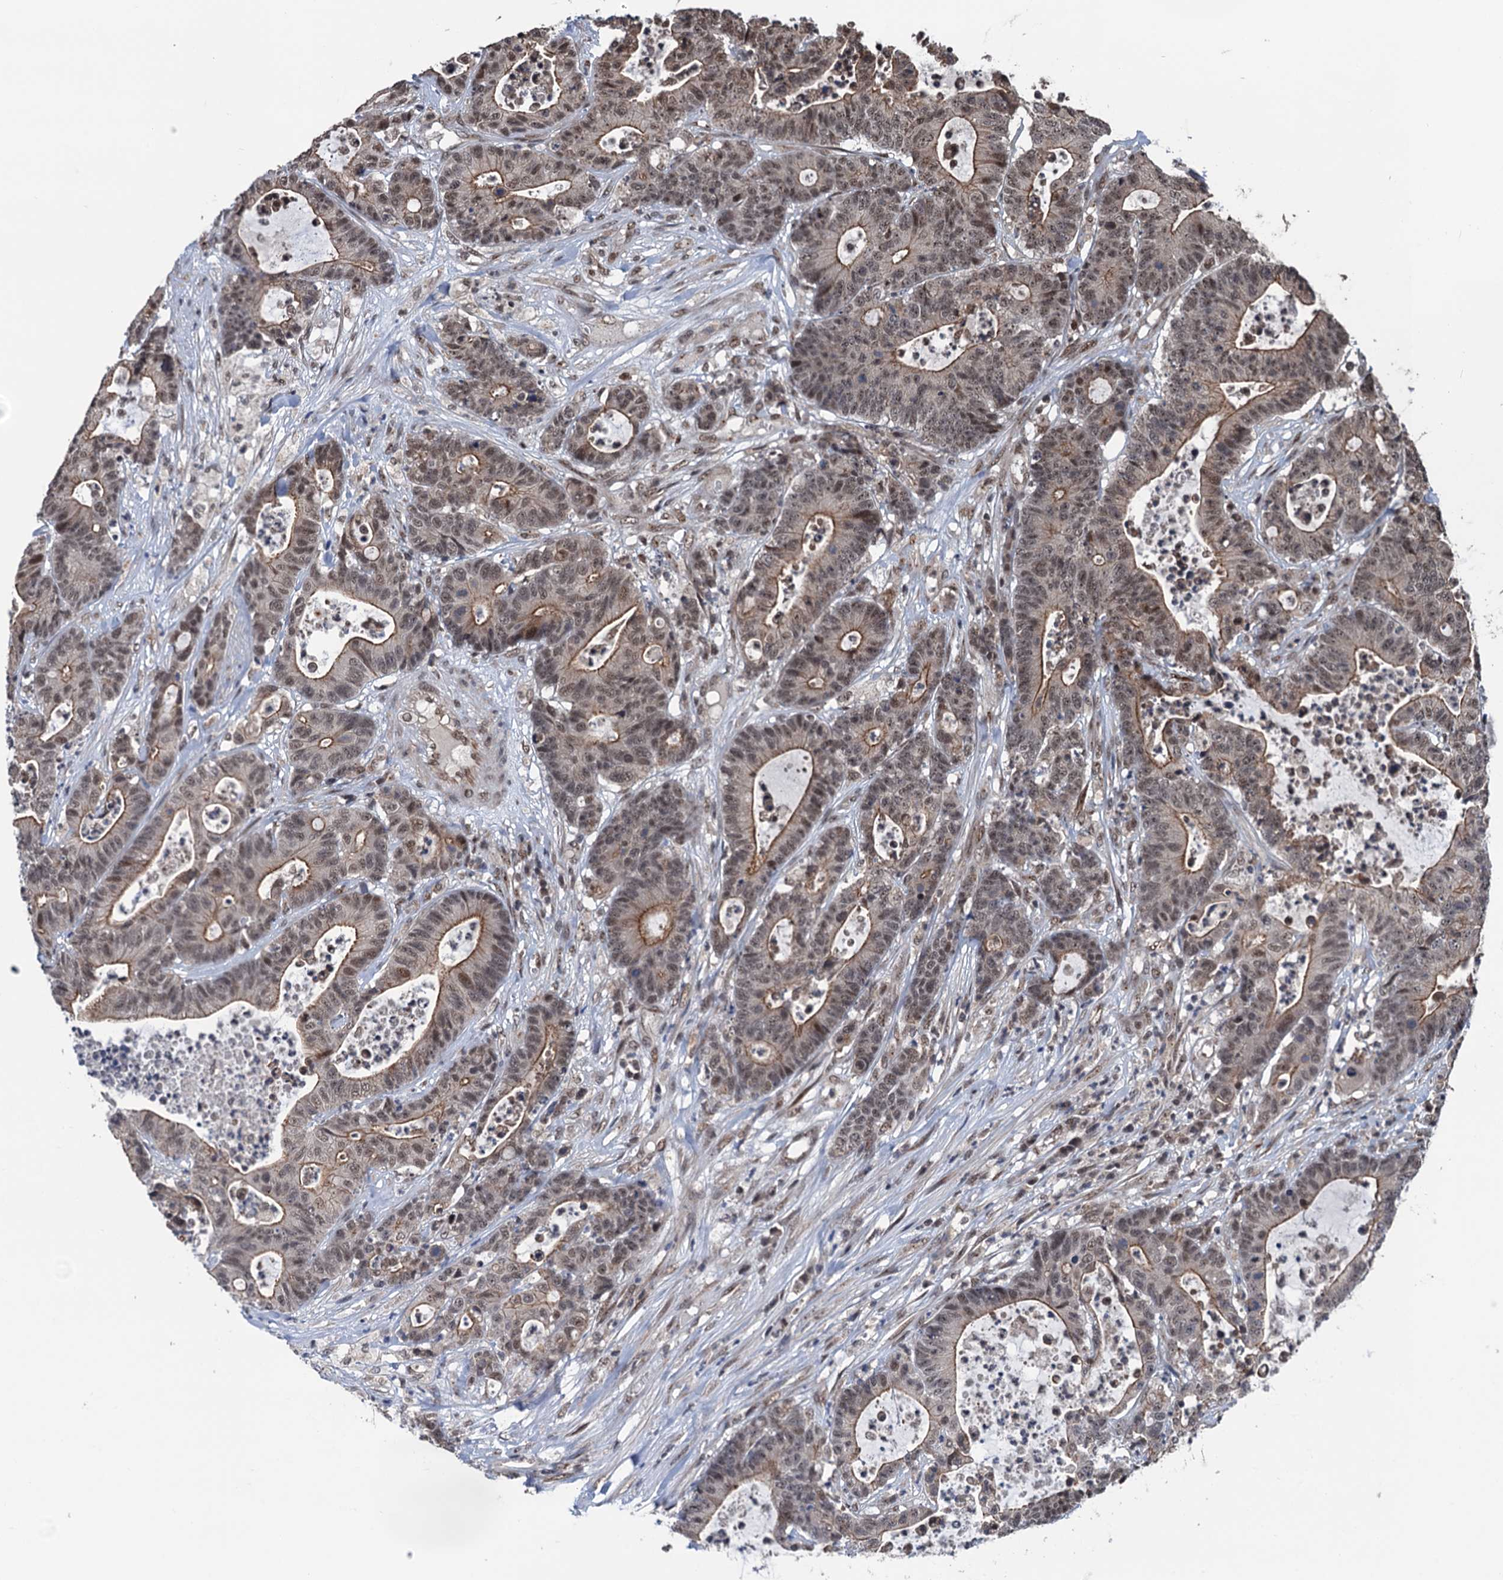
{"staining": {"intensity": "moderate", "quantity": "25%-75%", "location": "cytoplasmic/membranous,nuclear"}, "tissue": "colorectal cancer", "cell_type": "Tumor cells", "image_type": "cancer", "snomed": [{"axis": "morphology", "description": "Adenocarcinoma, NOS"}, {"axis": "topography", "description": "Colon"}], "caption": "Protein positivity by immunohistochemistry (IHC) demonstrates moderate cytoplasmic/membranous and nuclear staining in about 25%-75% of tumor cells in adenocarcinoma (colorectal).", "gene": "RASSF4", "patient": {"sex": "female", "age": 84}}